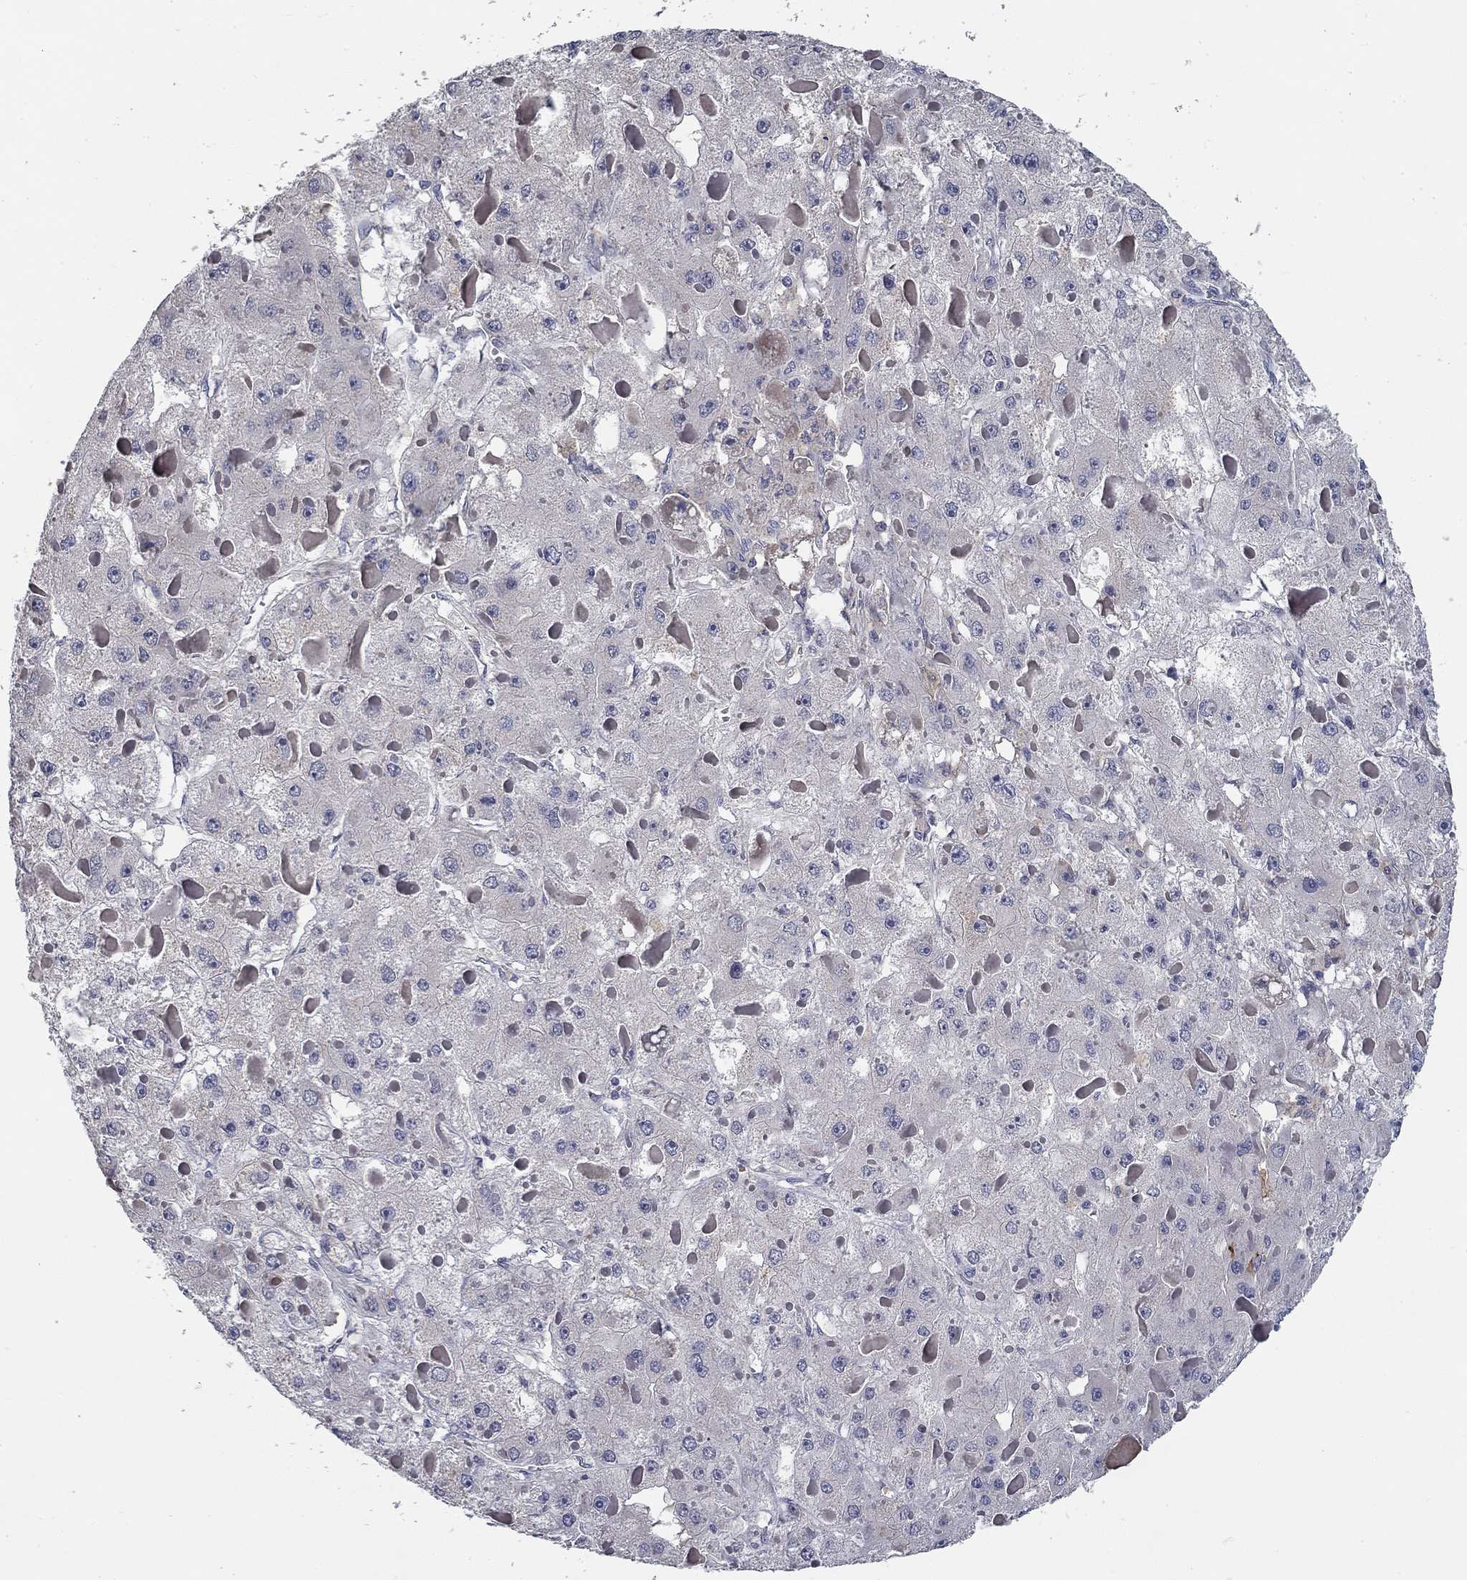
{"staining": {"intensity": "negative", "quantity": "none", "location": "none"}, "tissue": "liver cancer", "cell_type": "Tumor cells", "image_type": "cancer", "snomed": [{"axis": "morphology", "description": "Carcinoma, Hepatocellular, NOS"}, {"axis": "topography", "description": "Liver"}], "caption": "High magnification brightfield microscopy of liver cancer (hepatocellular carcinoma) stained with DAB (brown) and counterstained with hematoxylin (blue): tumor cells show no significant staining.", "gene": "CD274", "patient": {"sex": "female", "age": 73}}